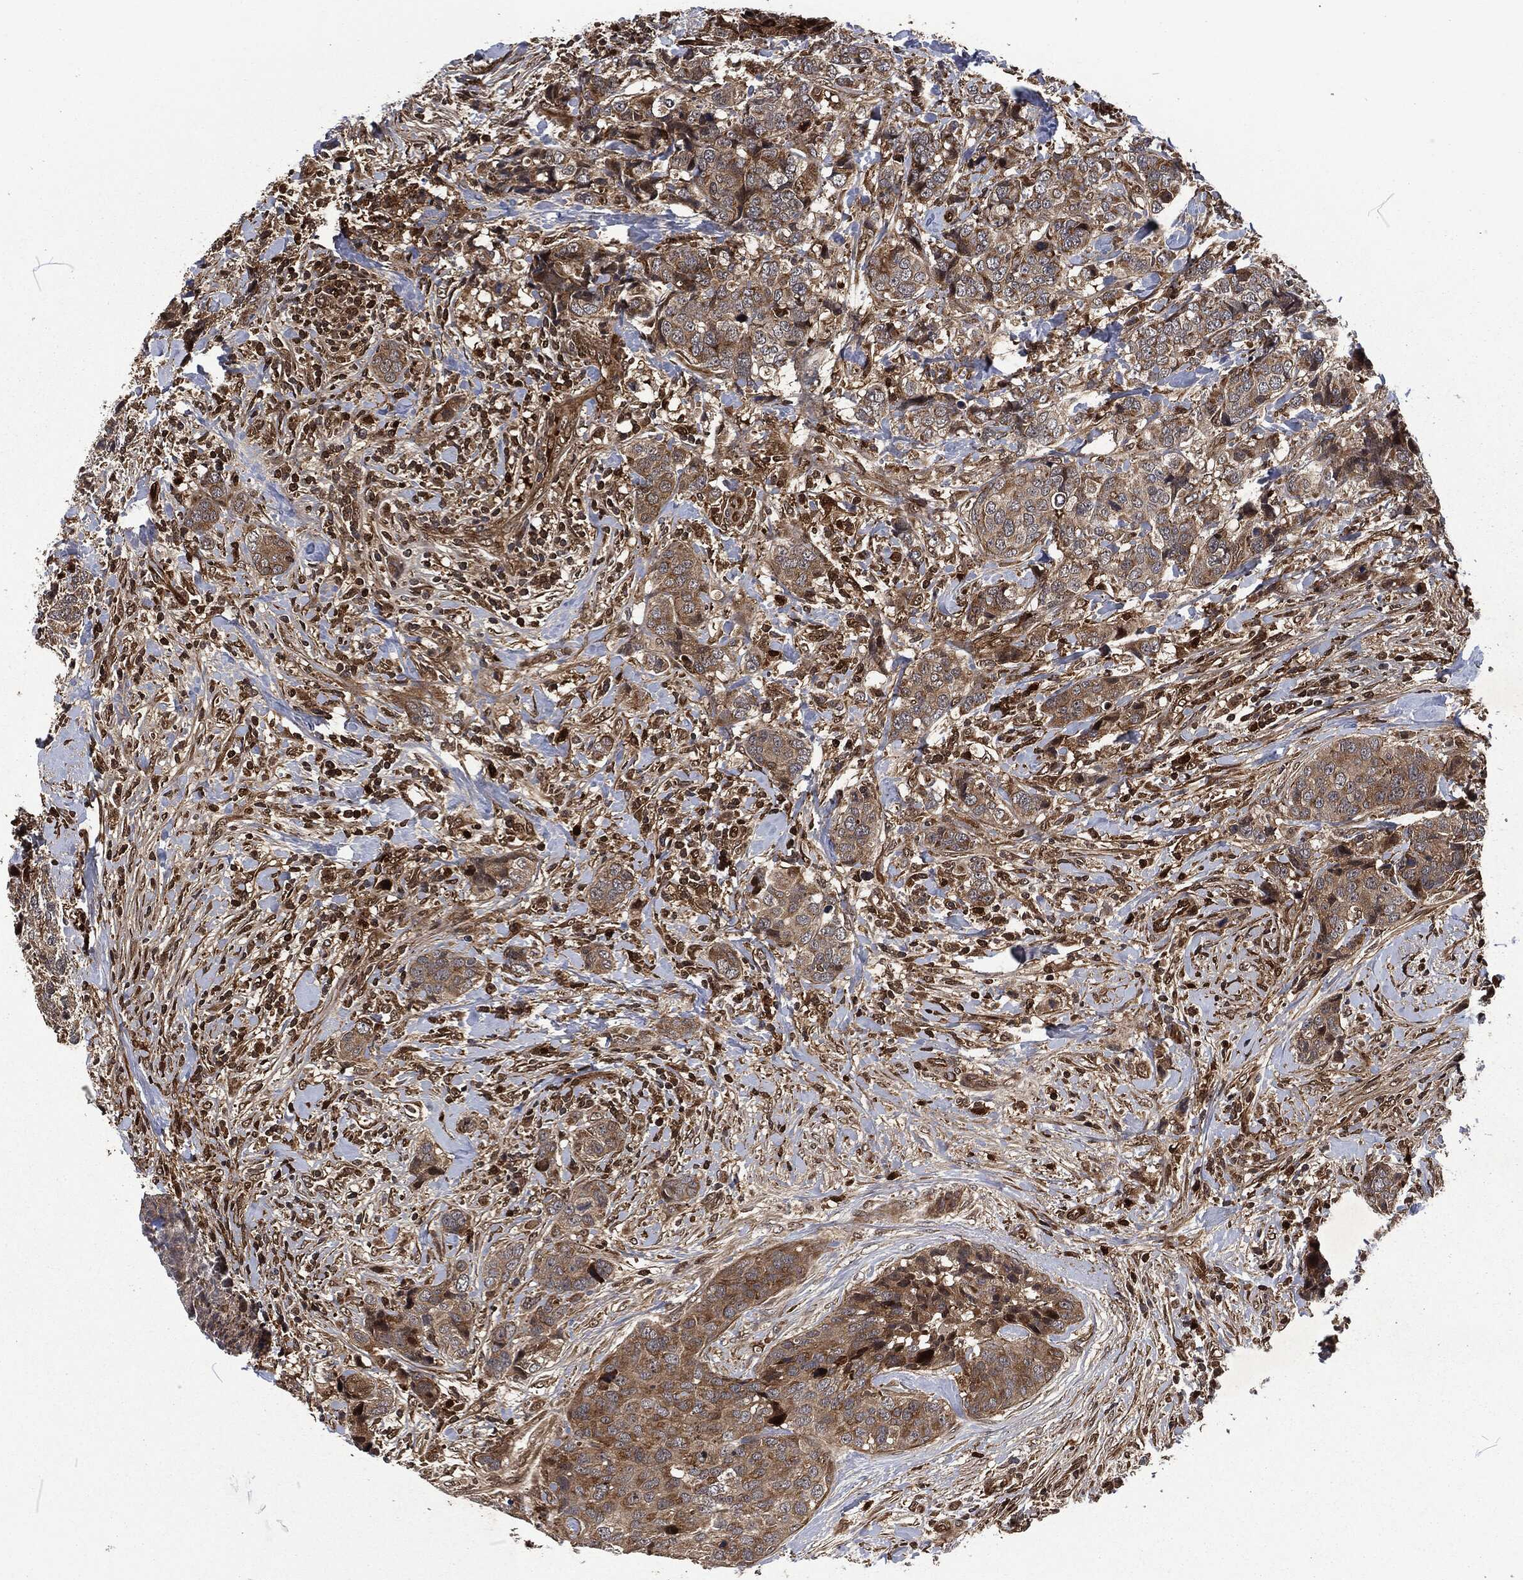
{"staining": {"intensity": "moderate", "quantity": "25%-75%", "location": "cytoplasmic/membranous"}, "tissue": "breast cancer", "cell_type": "Tumor cells", "image_type": "cancer", "snomed": [{"axis": "morphology", "description": "Lobular carcinoma"}, {"axis": "topography", "description": "Breast"}], "caption": "Moderate cytoplasmic/membranous expression is present in about 25%-75% of tumor cells in breast cancer (lobular carcinoma). (DAB IHC with brightfield microscopy, high magnification).", "gene": "CMPK2", "patient": {"sex": "female", "age": 59}}